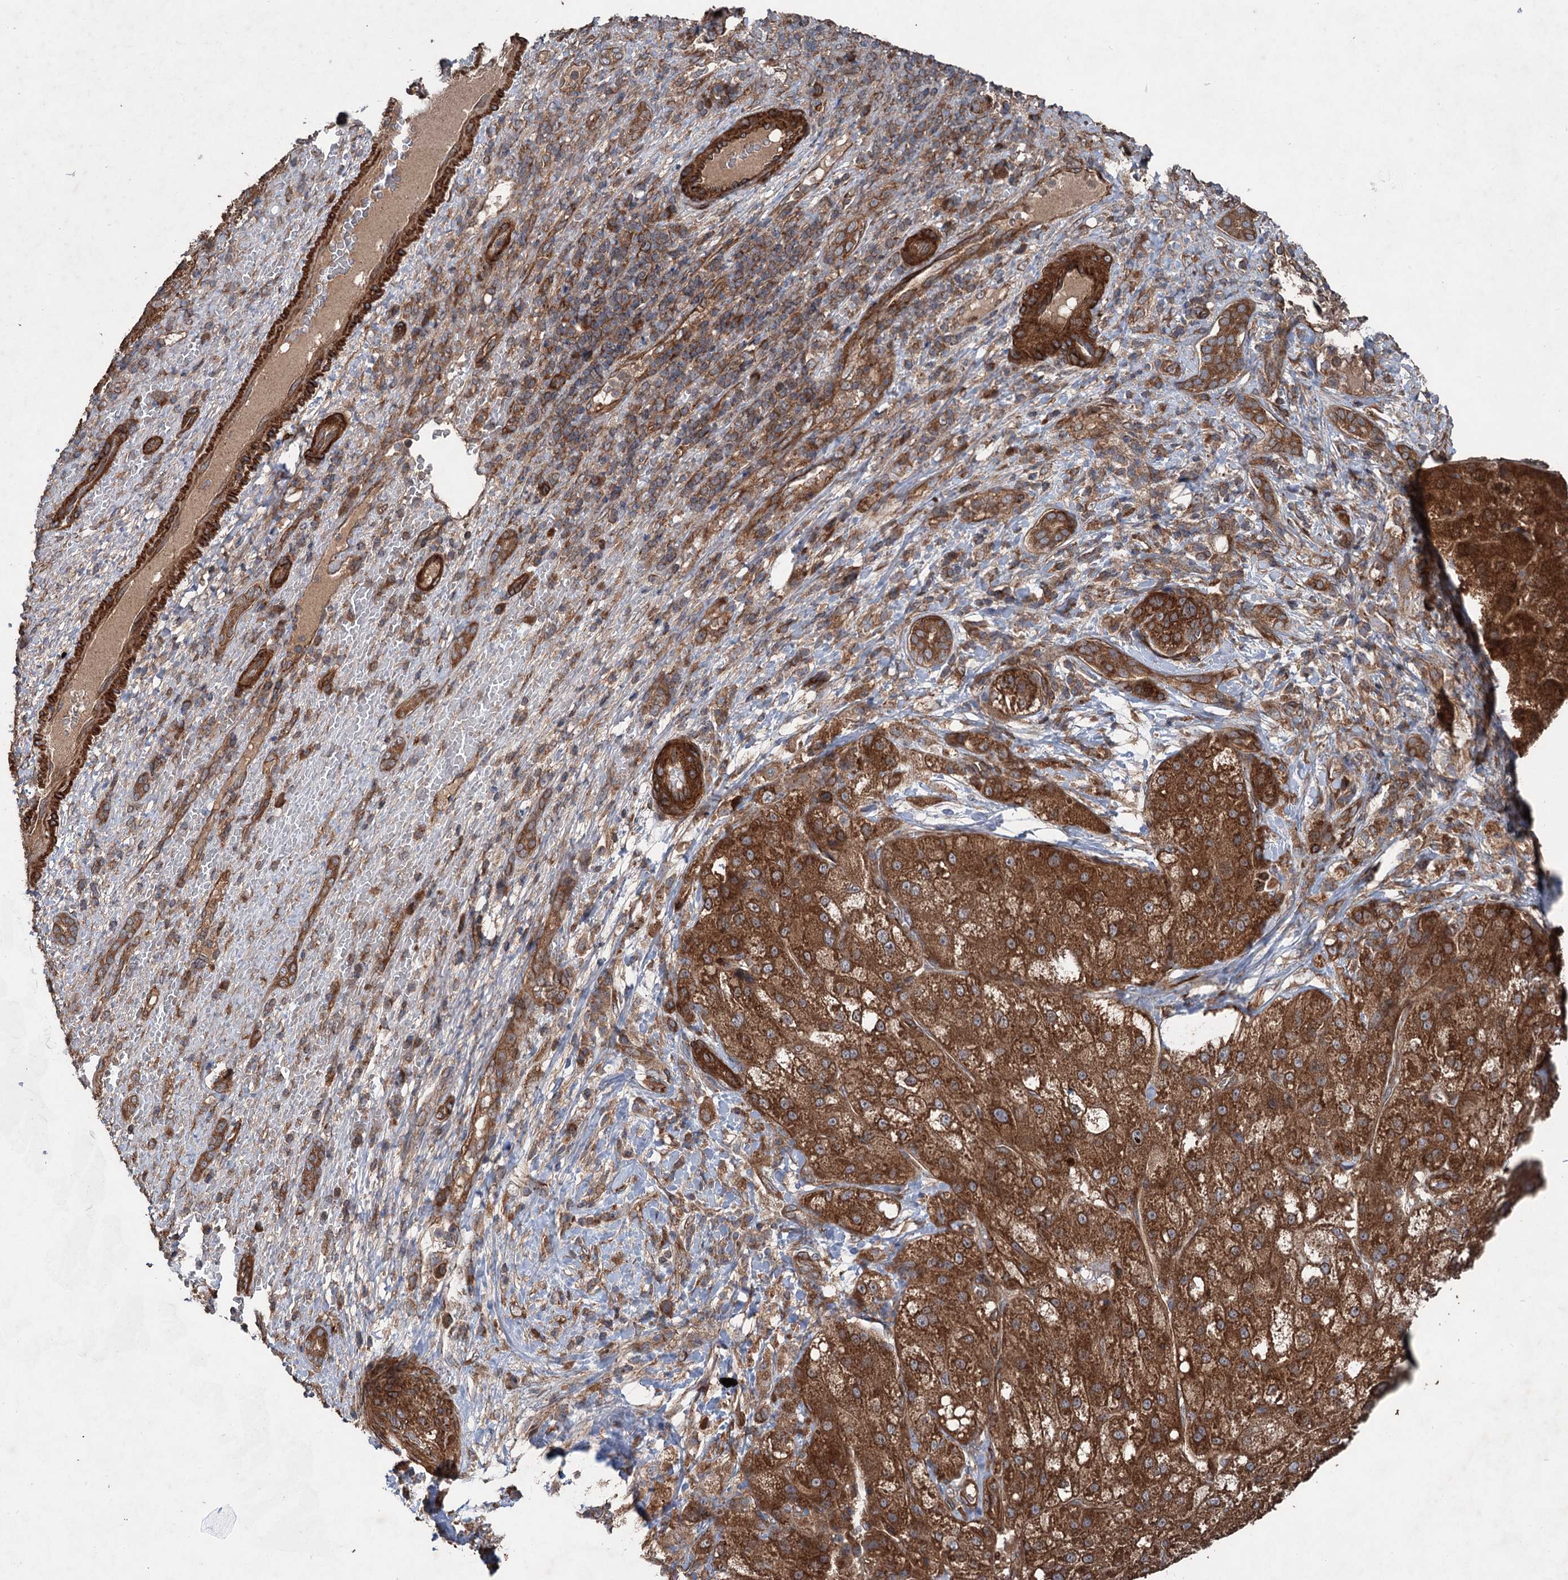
{"staining": {"intensity": "strong", "quantity": ">75%", "location": "cytoplasmic/membranous"}, "tissue": "liver cancer", "cell_type": "Tumor cells", "image_type": "cancer", "snomed": [{"axis": "morphology", "description": "Normal tissue, NOS"}, {"axis": "morphology", "description": "Carcinoma, Hepatocellular, NOS"}, {"axis": "topography", "description": "Liver"}], "caption": "Protein staining shows strong cytoplasmic/membranous expression in approximately >75% of tumor cells in liver cancer (hepatocellular carcinoma).", "gene": "RNF214", "patient": {"sex": "male", "age": 57}}